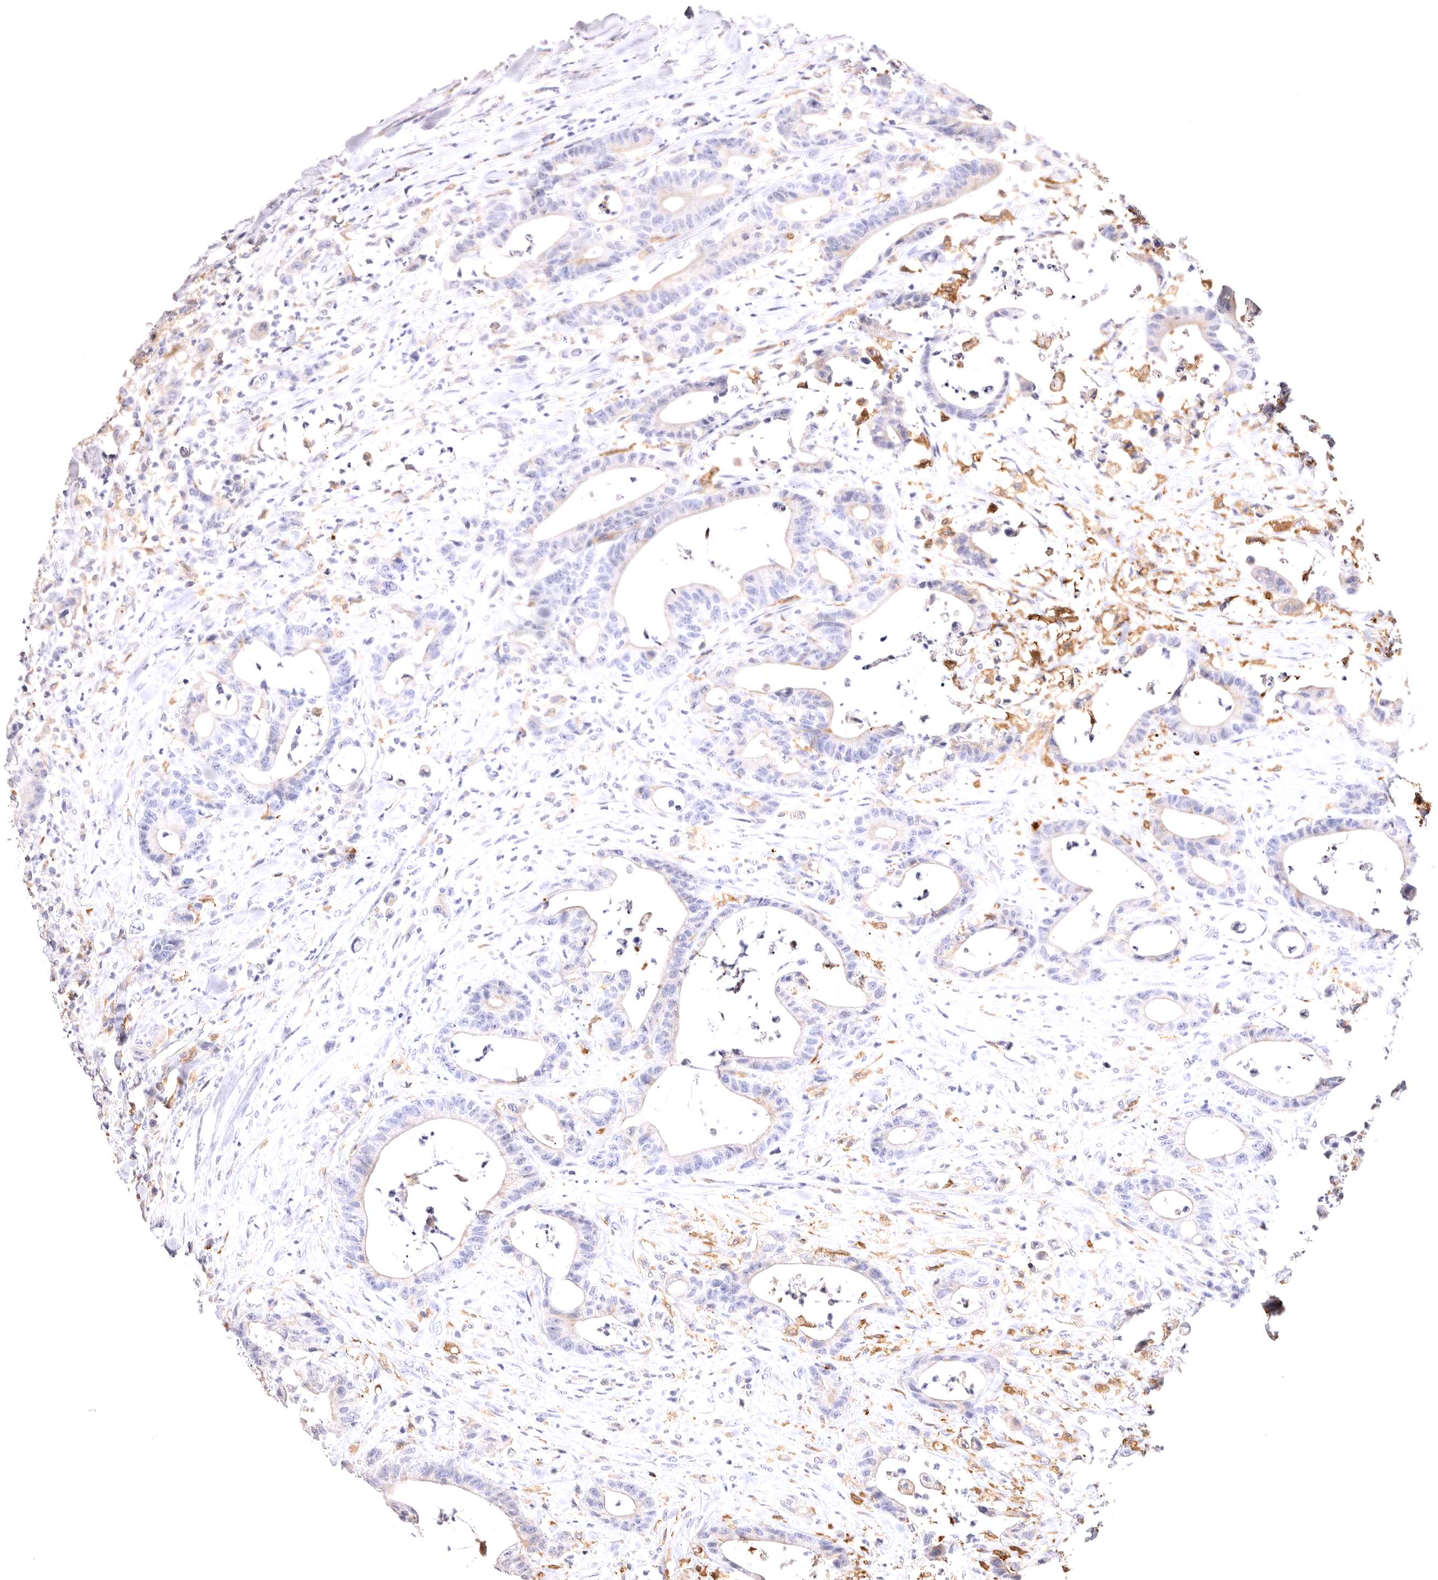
{"staining": {"intensity": "weak", "quantity": "<25%", "location": "cytoplasmic/membranous"}, "tissue": "colorectal cancer", "cell_type": "Tumor cells", "image_type": "cancer", "snomed": [{"axis": "morphology", "description": "Adenocarcinoma, NOS"}, {"axis": "topography", "description": "Colon"}], "caption": "Immunohistochemistry (IHC) of human colorectal cancer reveals no positivity in tumor cells.", "gene": "VPS45", "patient": {"sex": "female", "age": 84}}